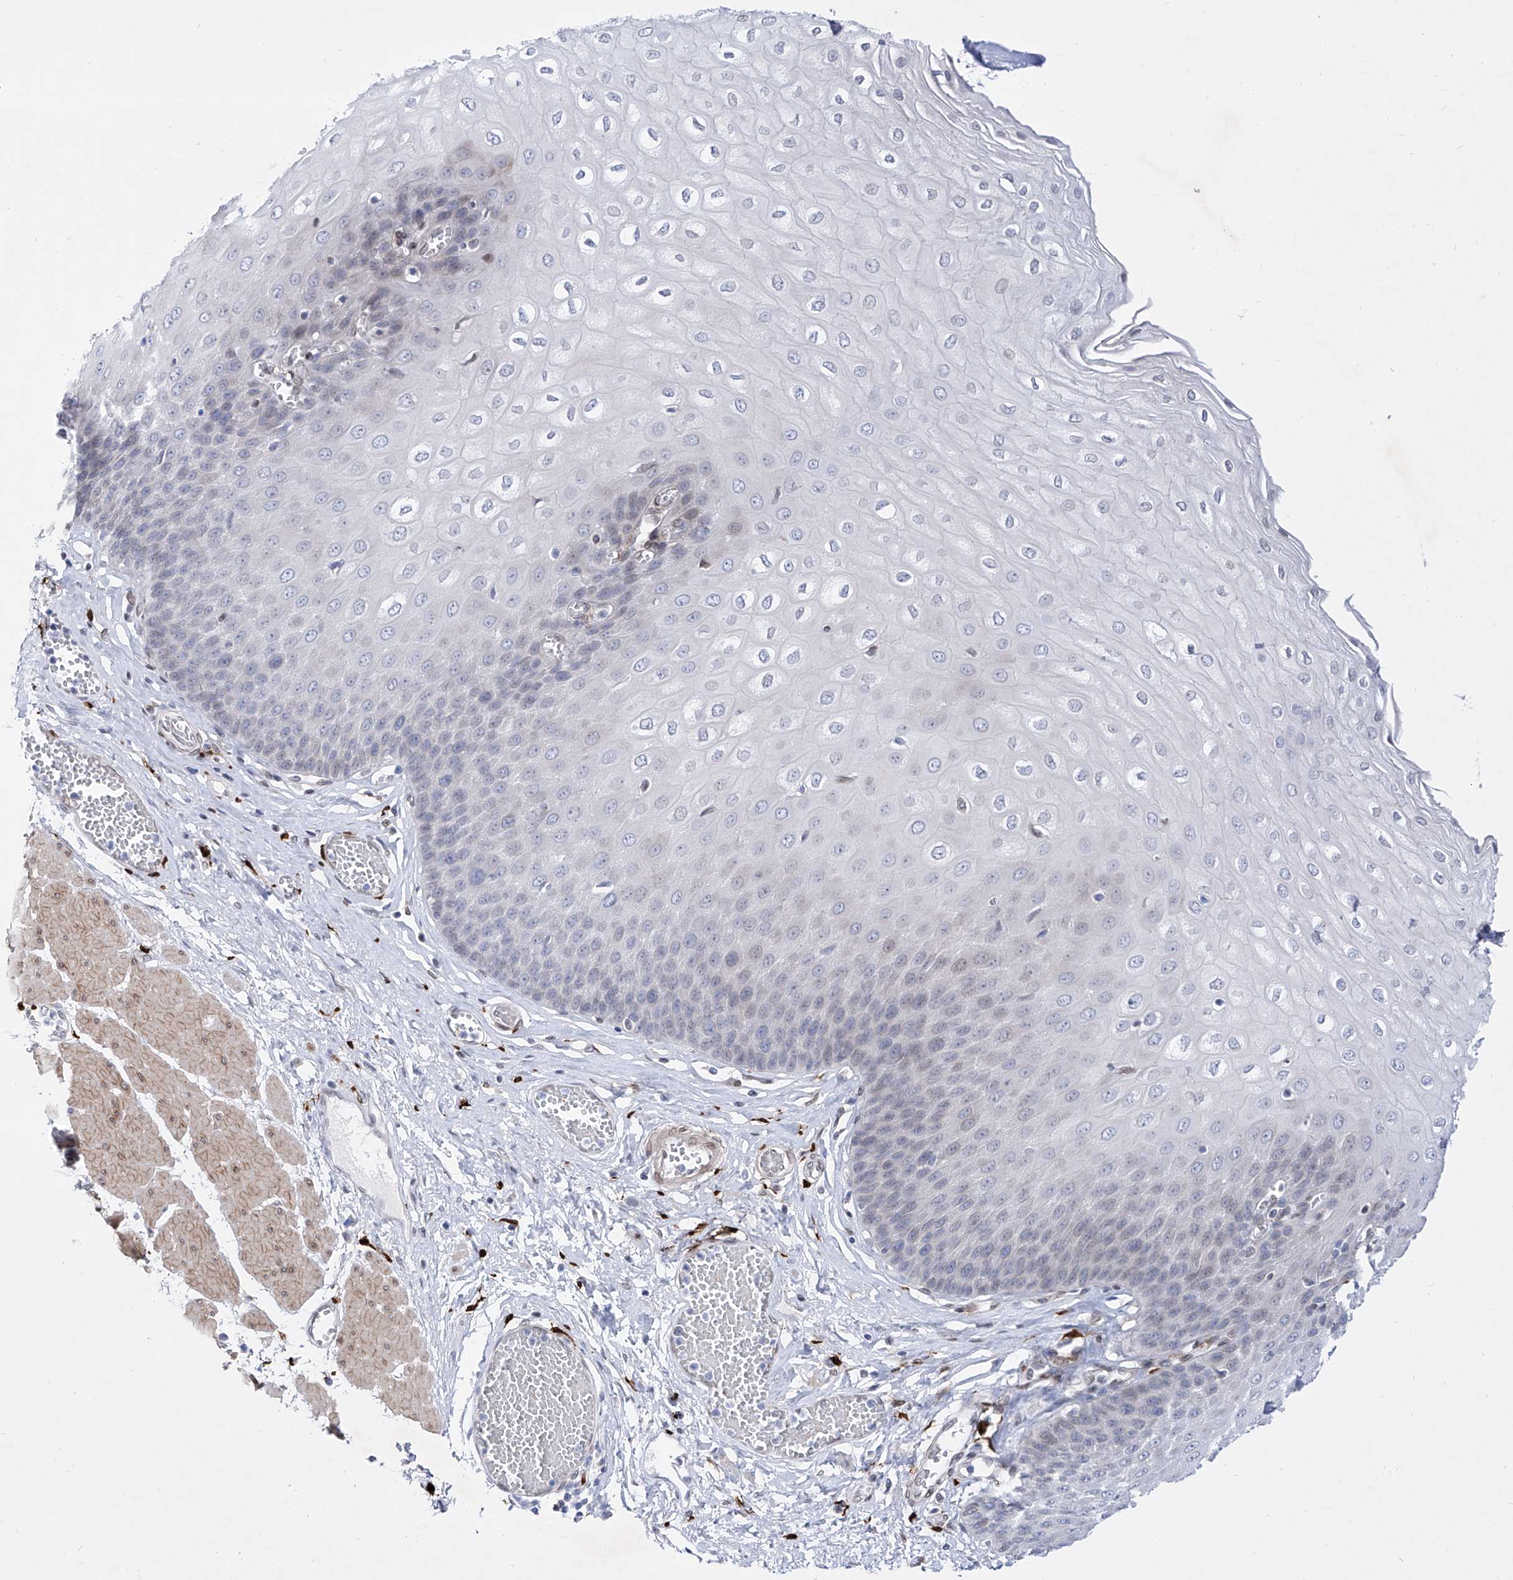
{"staining": {"intensity": "weak", "quantity": "<25%", "location": "nuclear"}, "tissue": "esophagus", "cell_type": "Squamous epithelial cells", "image_type": "normal", "snomed": [{"axis": "morphology", "description": "Normal tissue, NOS"}, {"axis": "topography", "description": "Esophagus"}], "caption": "A histopathology image of human esophagus is negative for staining in squamous epithelial cells.", "gene": "LCLAT1", "patient": {"sex": "male", "age": 60}}